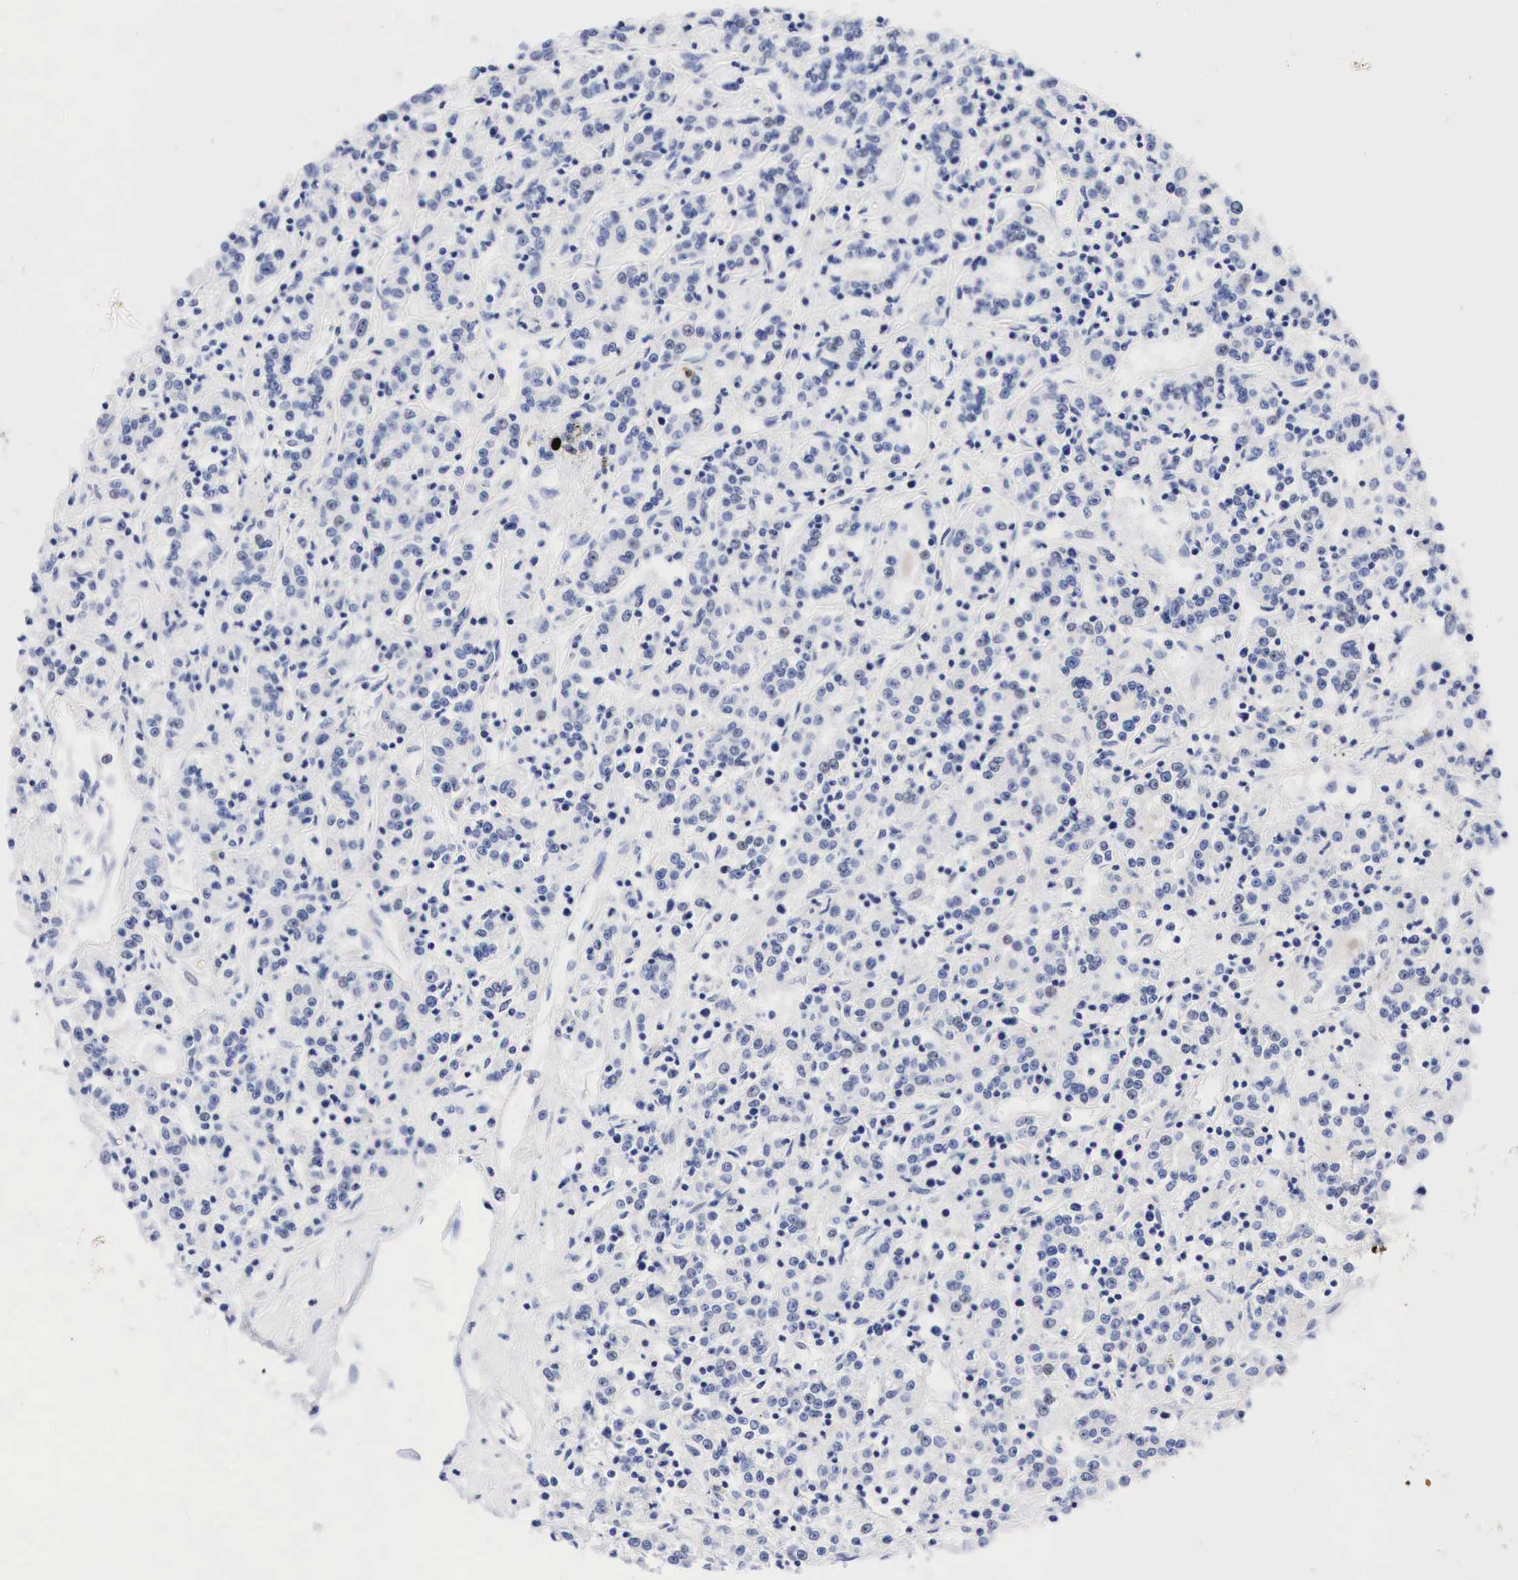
{"staining": {"intensity": "negative", "quantity": "none", "location": "none"}, "tissue": "renal cancer", "cell_type": "Tumor cells", "image_type": "cancer", "snomed": [{"axis": "morphology", "description": "Adenocarcinoma, NOS"}, {"axis": "topography", "description": "Kidney"}], "caption": "The micrograph displays no significant staining in tumor cells of renal cancer (adenocarcinoma).", "gene": "NKX2-1", "patient": {"sex": "female", "age": 76}}